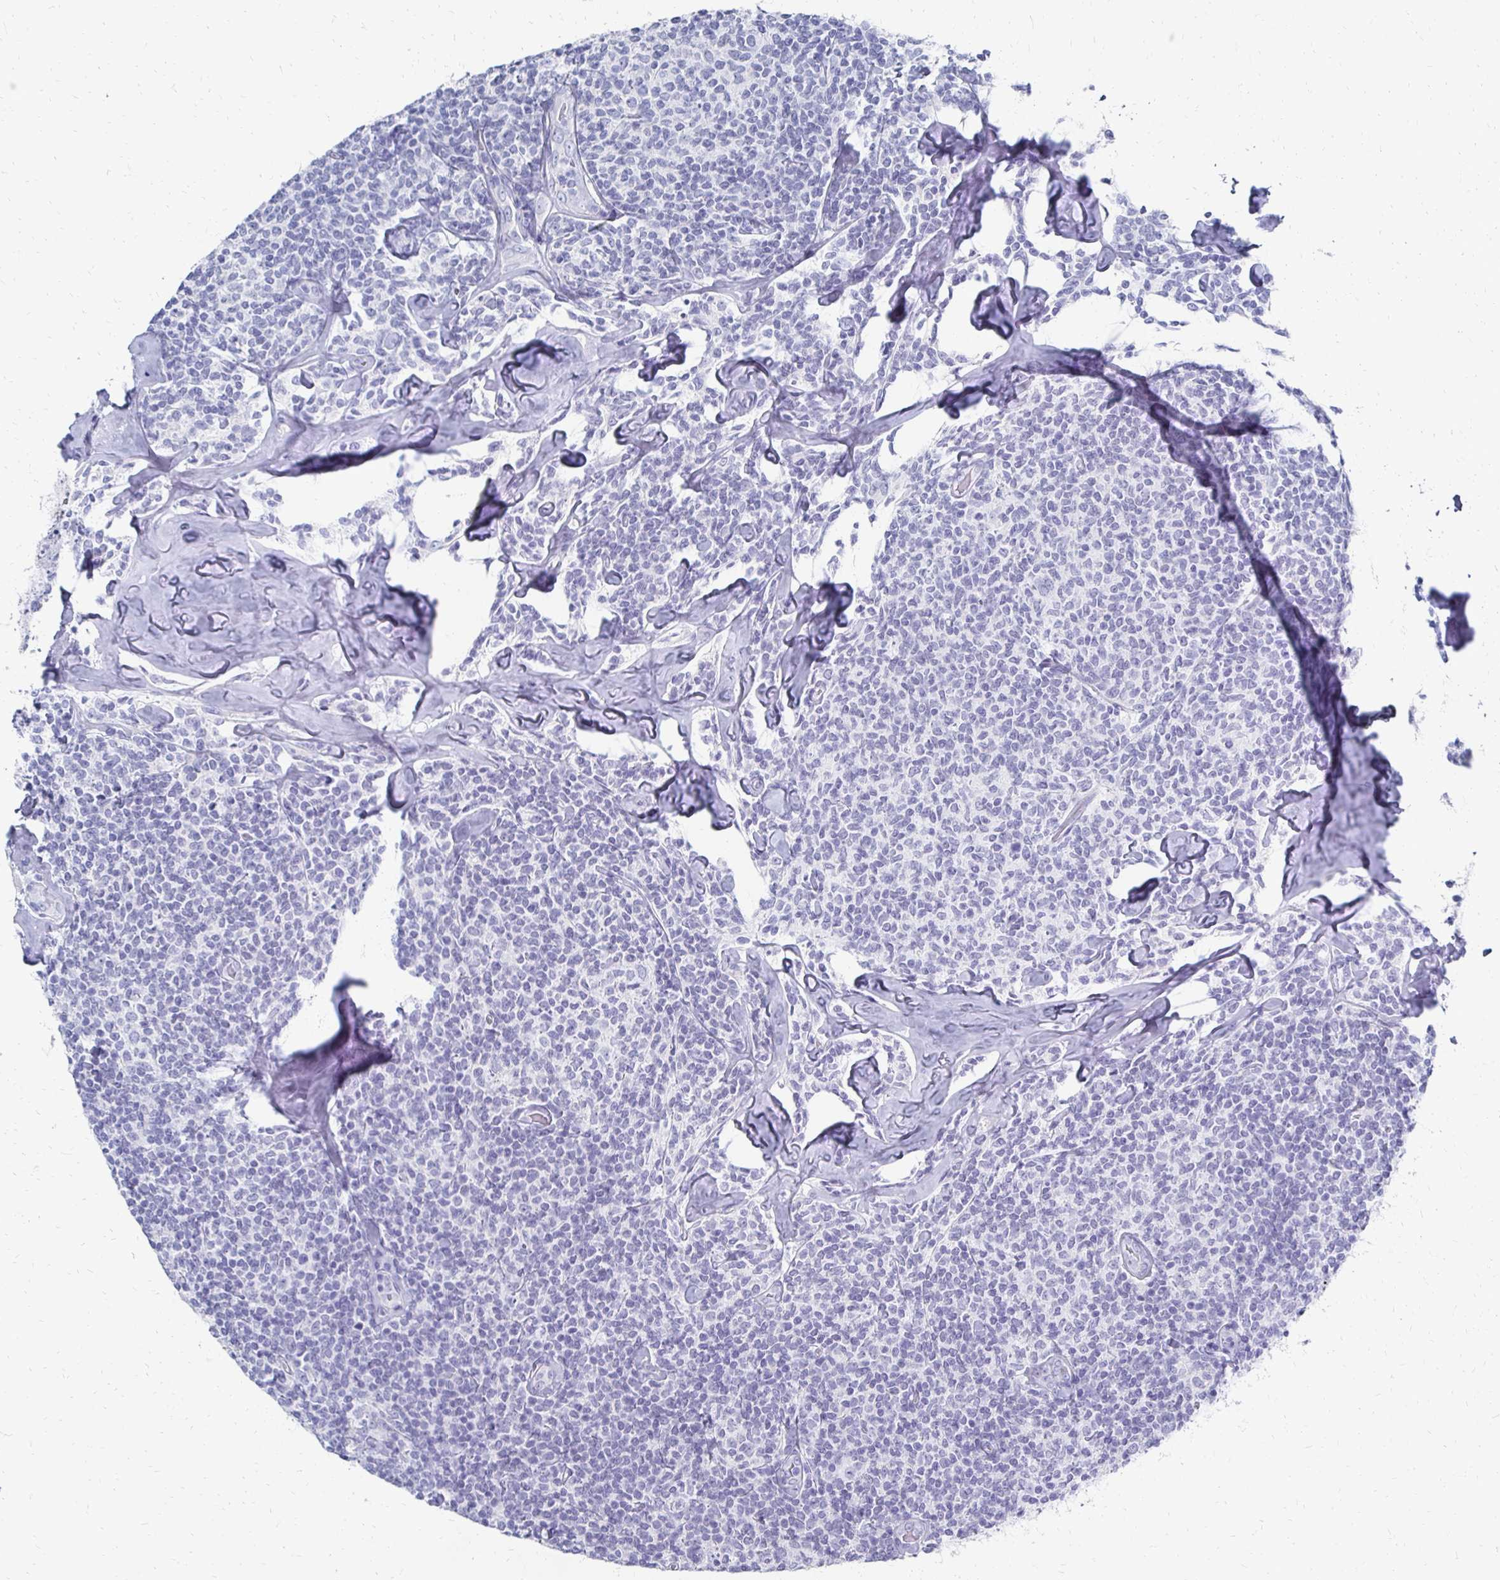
{"staining": {"intensity": "negative", "quantity": "none", "location": "none"}, "tissue": "lymphoma", "cell_type": "Tumor cells", "image_type": "cancer", "snomed": [{"axis": "morphology", "description": "Malignant lymphoma, non-Hodgkin's type, Low grade"}, {"axis": "topography", "description": "Lymph node"}], "caption": "The photomicrograph exhibits no staining of tumor cells in lymphoma. (Stains: DAB (3,3'-diaminobenzidine) immunohistochemistry (IHC) with hematoxylin counter stain, Microscopy: brightfield microscopy at high magnification).", "gene": "SYCP3", "patient": {"sex": "female", "age": 56}}